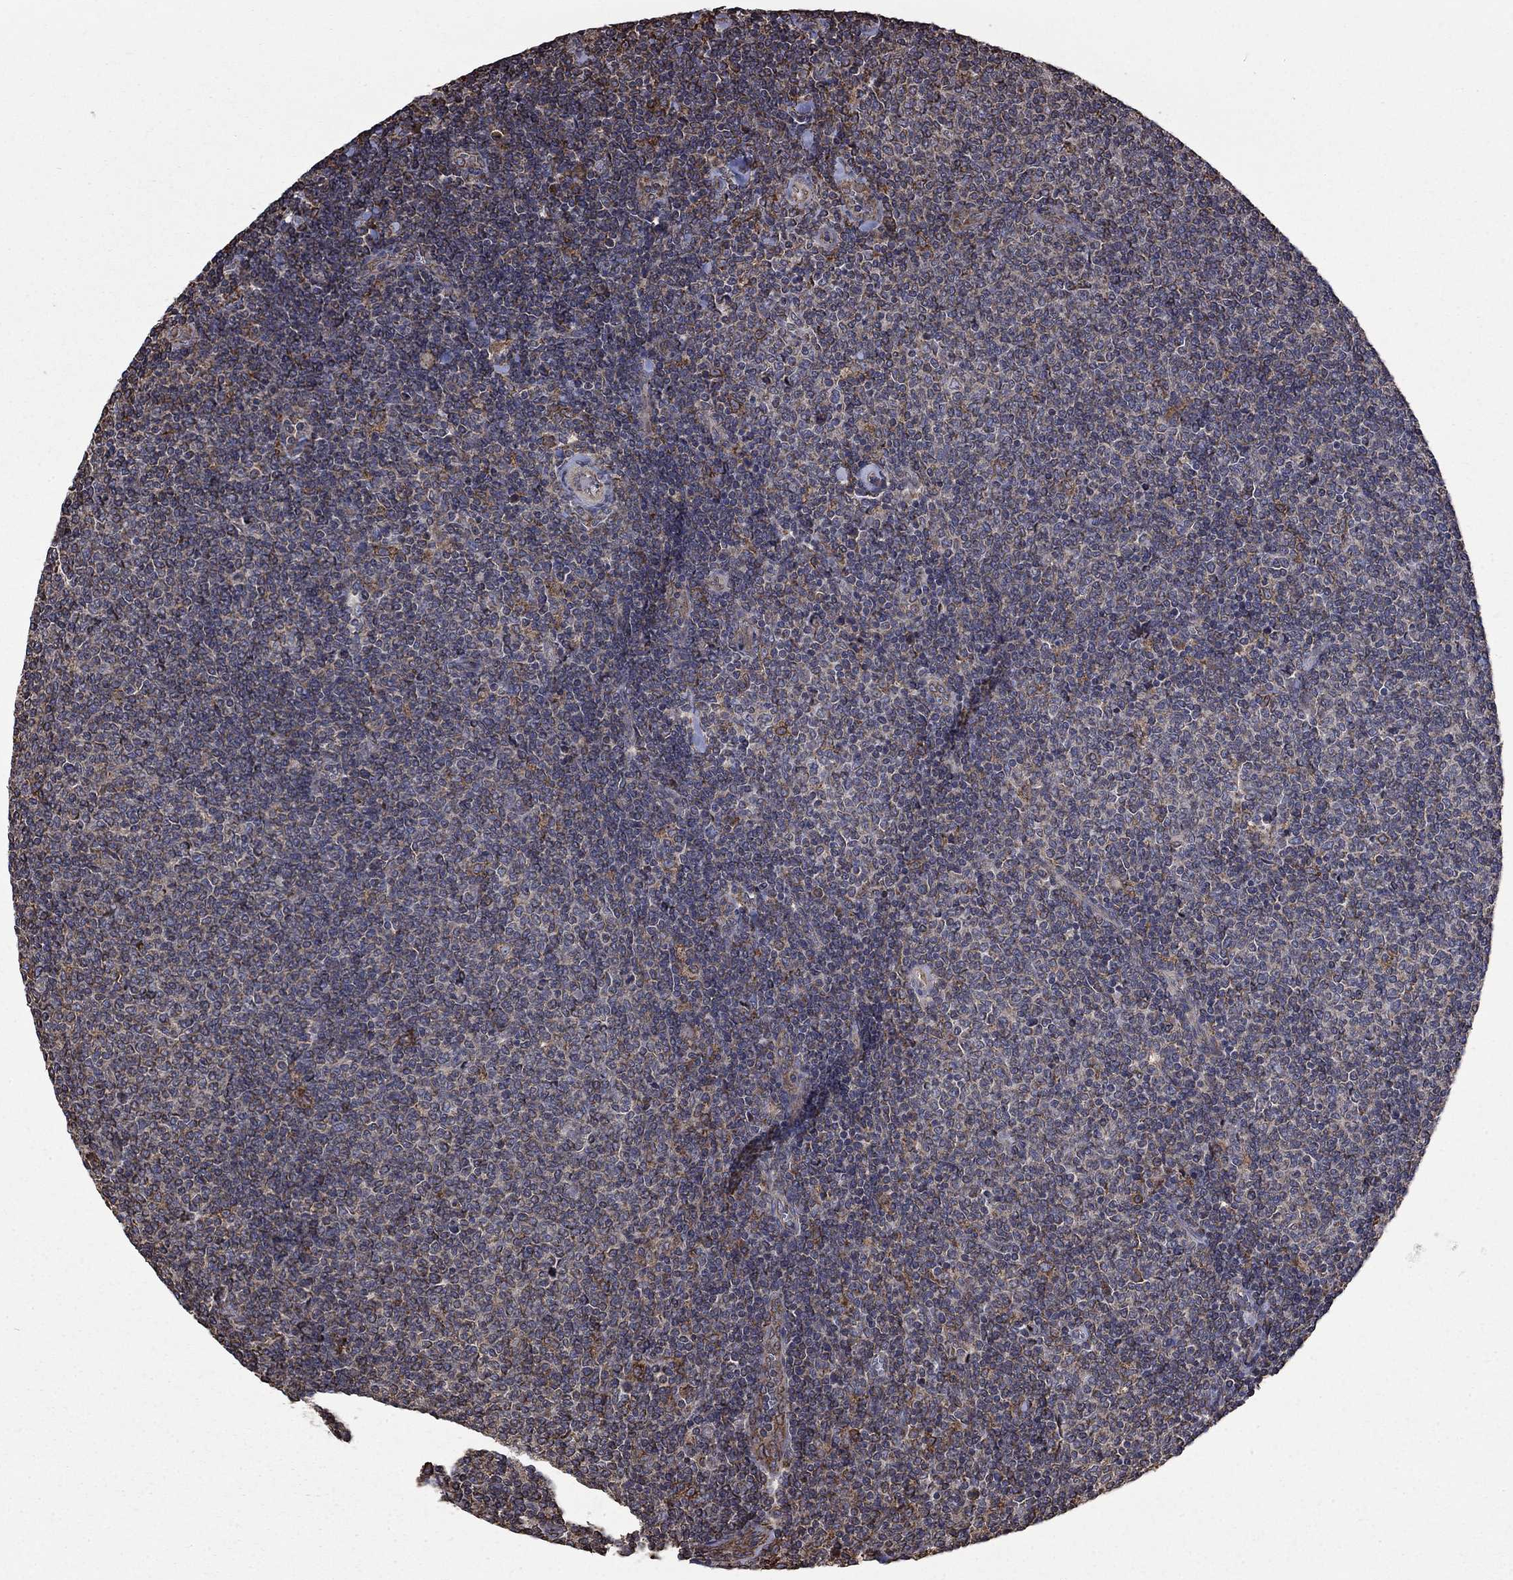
{"staining": {"intensity": "moderate", "quantity": "<25%", "location": "cytoplasmic/membranous"}, "tissue": "lymphoma", "cell_type": "Tumor cells", "image_type": "cancer", "snomed": [{"axis": "morphology", "description": "Malignant lymphoma, non-Hodgkin's type, Low grade"}, {"axis": "topography", "description": "Lymph node"}], "caption": "Human lymphoma stained with a brown dye reveals moderate cytoplasmic/membranous positive staining in approximately <25% of tumor cells.", "gene": "ESRRA", "patient": {"sex": "male", "age": 52}}